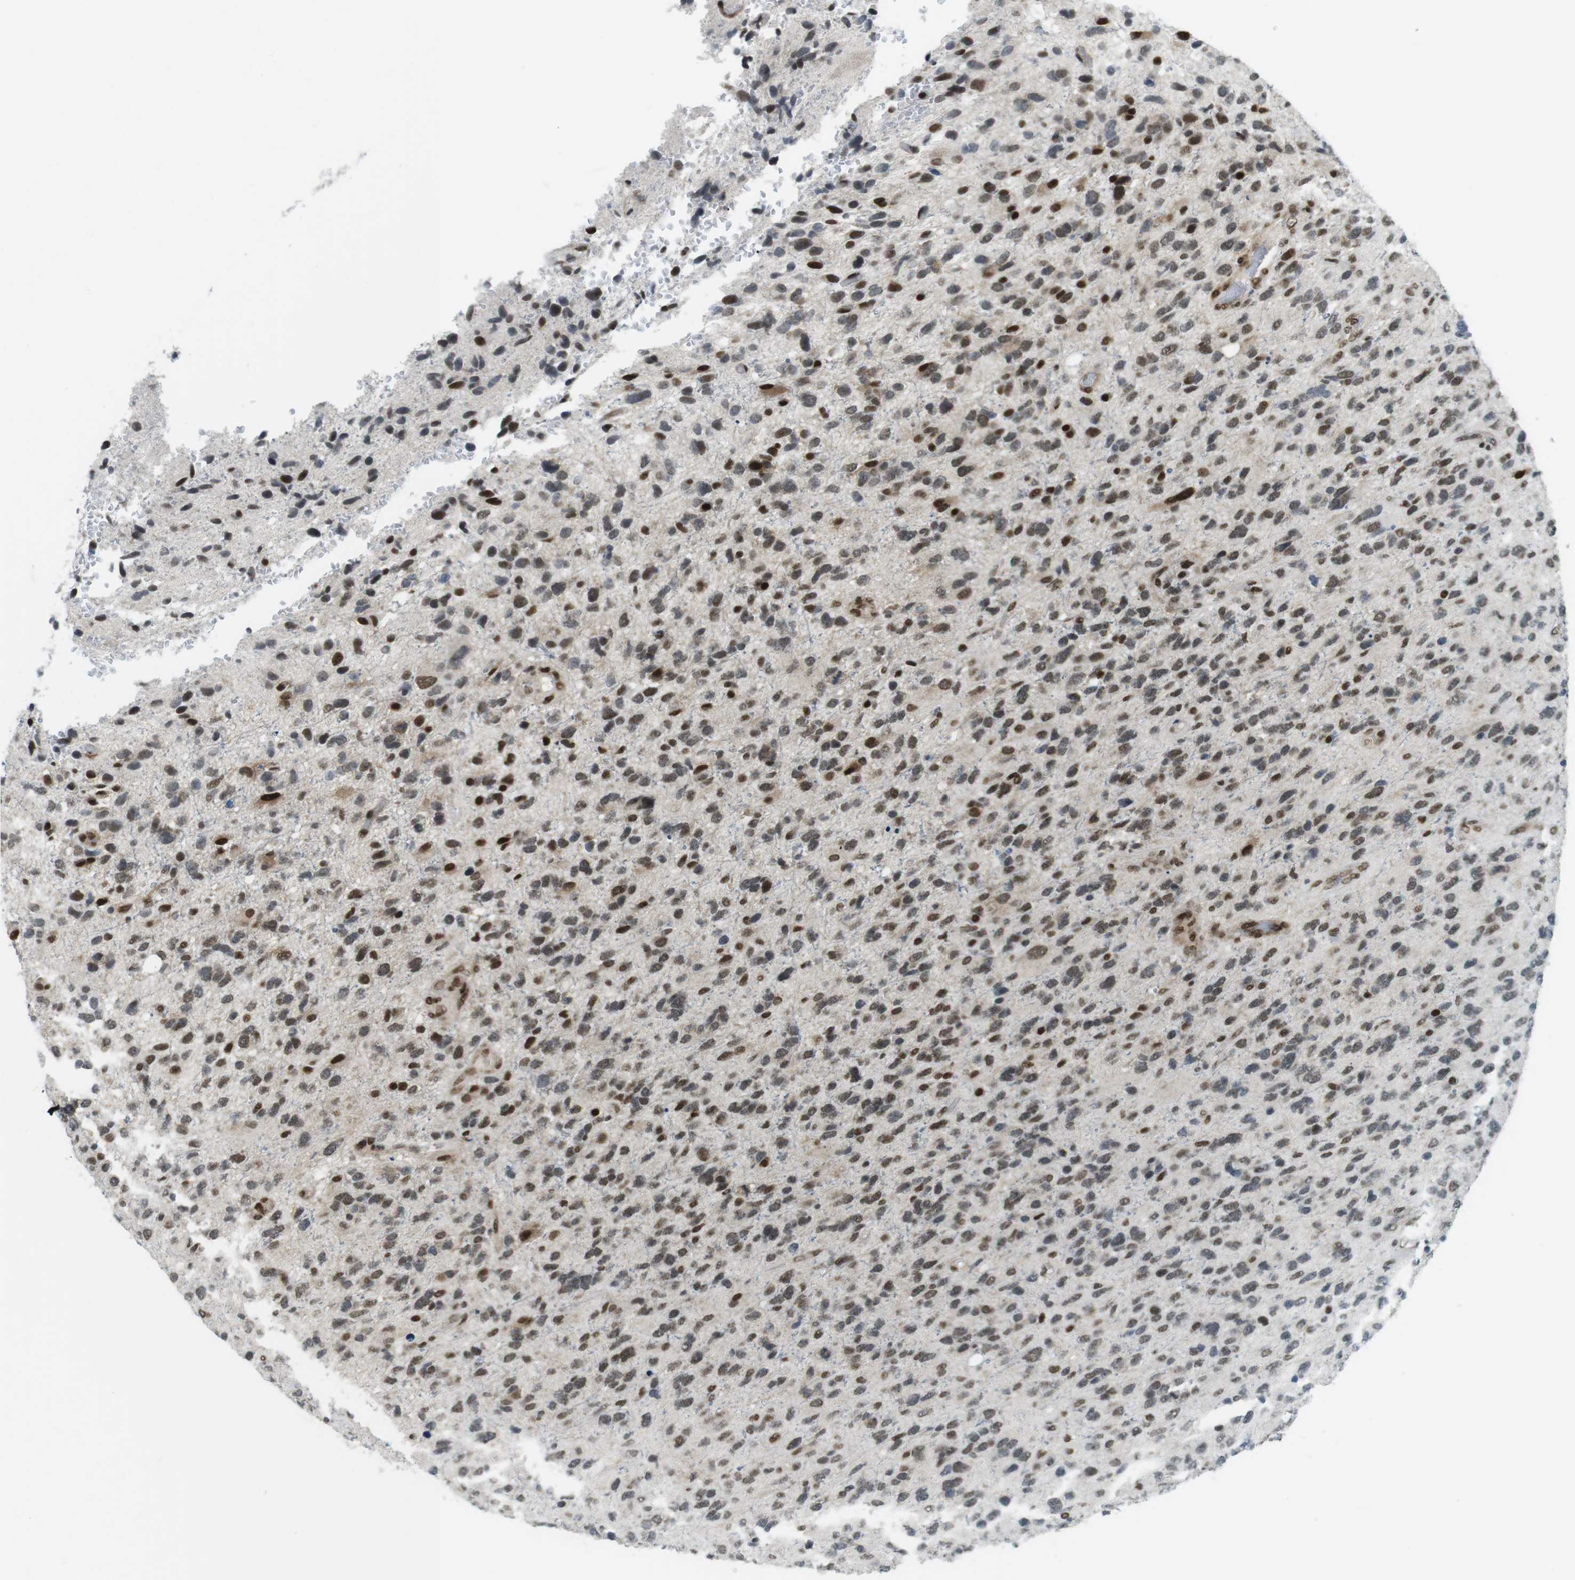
{"staining": {"intensity": "strong", "quantity": "25%-75%", "location": "nuclear"}, "tissue": "glioma", "cell_type": "Tumor cells", "image_type": "cancer", "snomed": [{"axis": "morphology", "description": "Glioma, malignant, High grade"}, {"axis": "topography", "description": "Brain"}], "caption": "Immunohistochemistry staining of high-grade glioma (malignant), which exhibits high levels of strong nuclear expression in about 25%-75% of tumor cells indicating strong nuclear protein expression. The staining was performed using DAB (3,3'-diaminobenzidine) (brown) for protein detection and nuclei were counterstained in hematoxylin (blue).", "gene": "CDC27", "patient": {"sex": "female", "age": 58}}